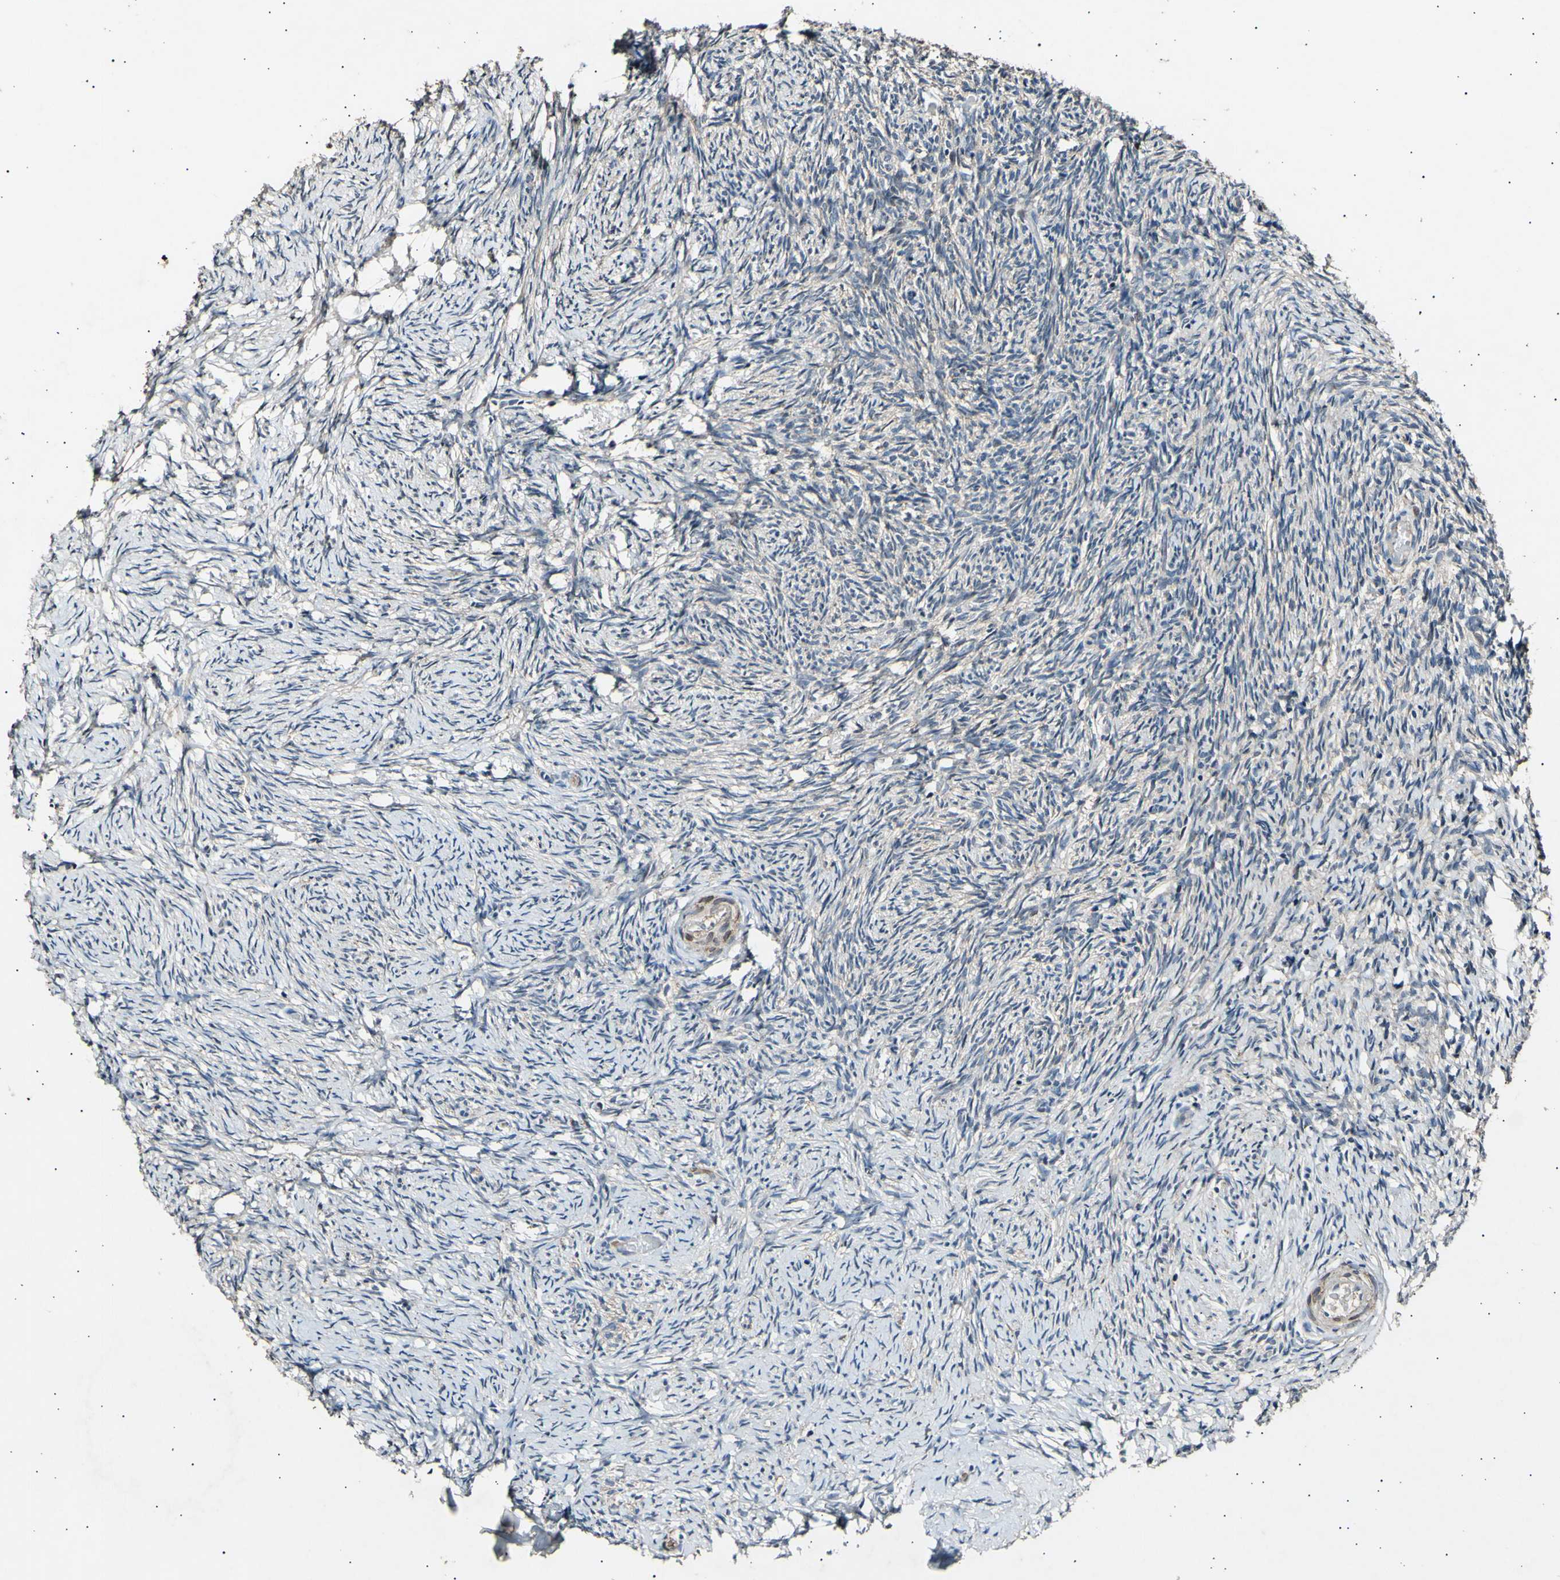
{"staining": {"intensity": "weak", "quantity": "<25%", "location": "cytoplasmic/membranous"}, "tissue": "ovary", "cell_type": "Ovarian stroma cells", "image_type": "normal", "snomed": [{"axis": "morphology", "description": "Normal tissue, NOS"}, {"axis": "topography", "description": "Ovary"}], "caption": "High power microscopy histopathology image of an IHC histopathology image of unremarkable ovary, revealing no significant expression in ovarian stroma cells.", "gene": "ADCY3", "patient": {"sex": "female", "age": 60}}